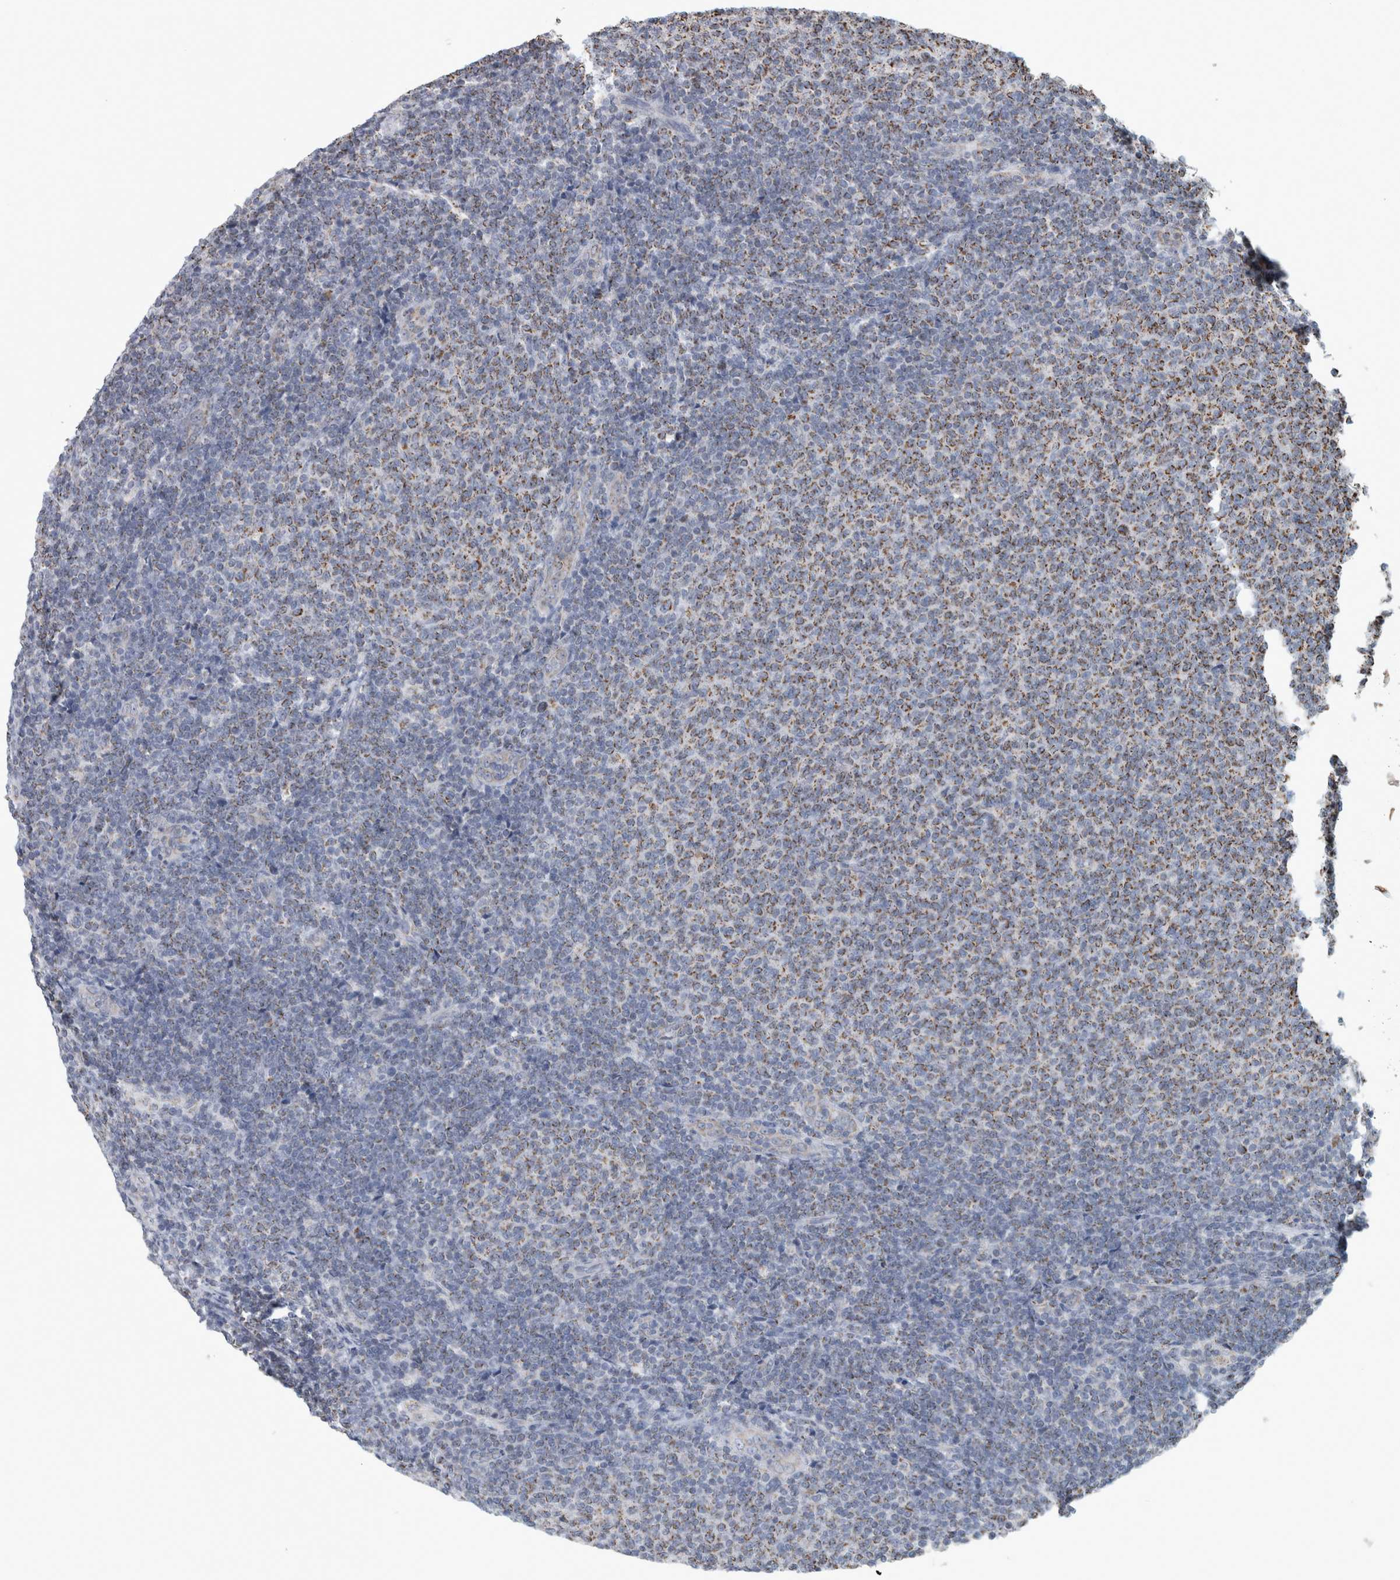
{"staining": {"intensity": "weak", "quantity": "25%-75%", "location": "cytoplasmic/membranous"}, "tissue": "lymphoma", "cell_type": "Tumor cells", "image_type": "cancer", "snomed": [{"axis": "morphology", "description": "Malignant lymphoma, non-Hodgkin's type, Low grade"}, {"axis": "topography", "description": "Lymph node"}], "caption": "About 25%-75% of tumor cells in human lymphoma display weak cytoplasmic/membranous protein staining as visualized by brown immunohistochemical staining.", "gene": "ST8SIA1", "patient": {"sex": "male", "age": 66}}